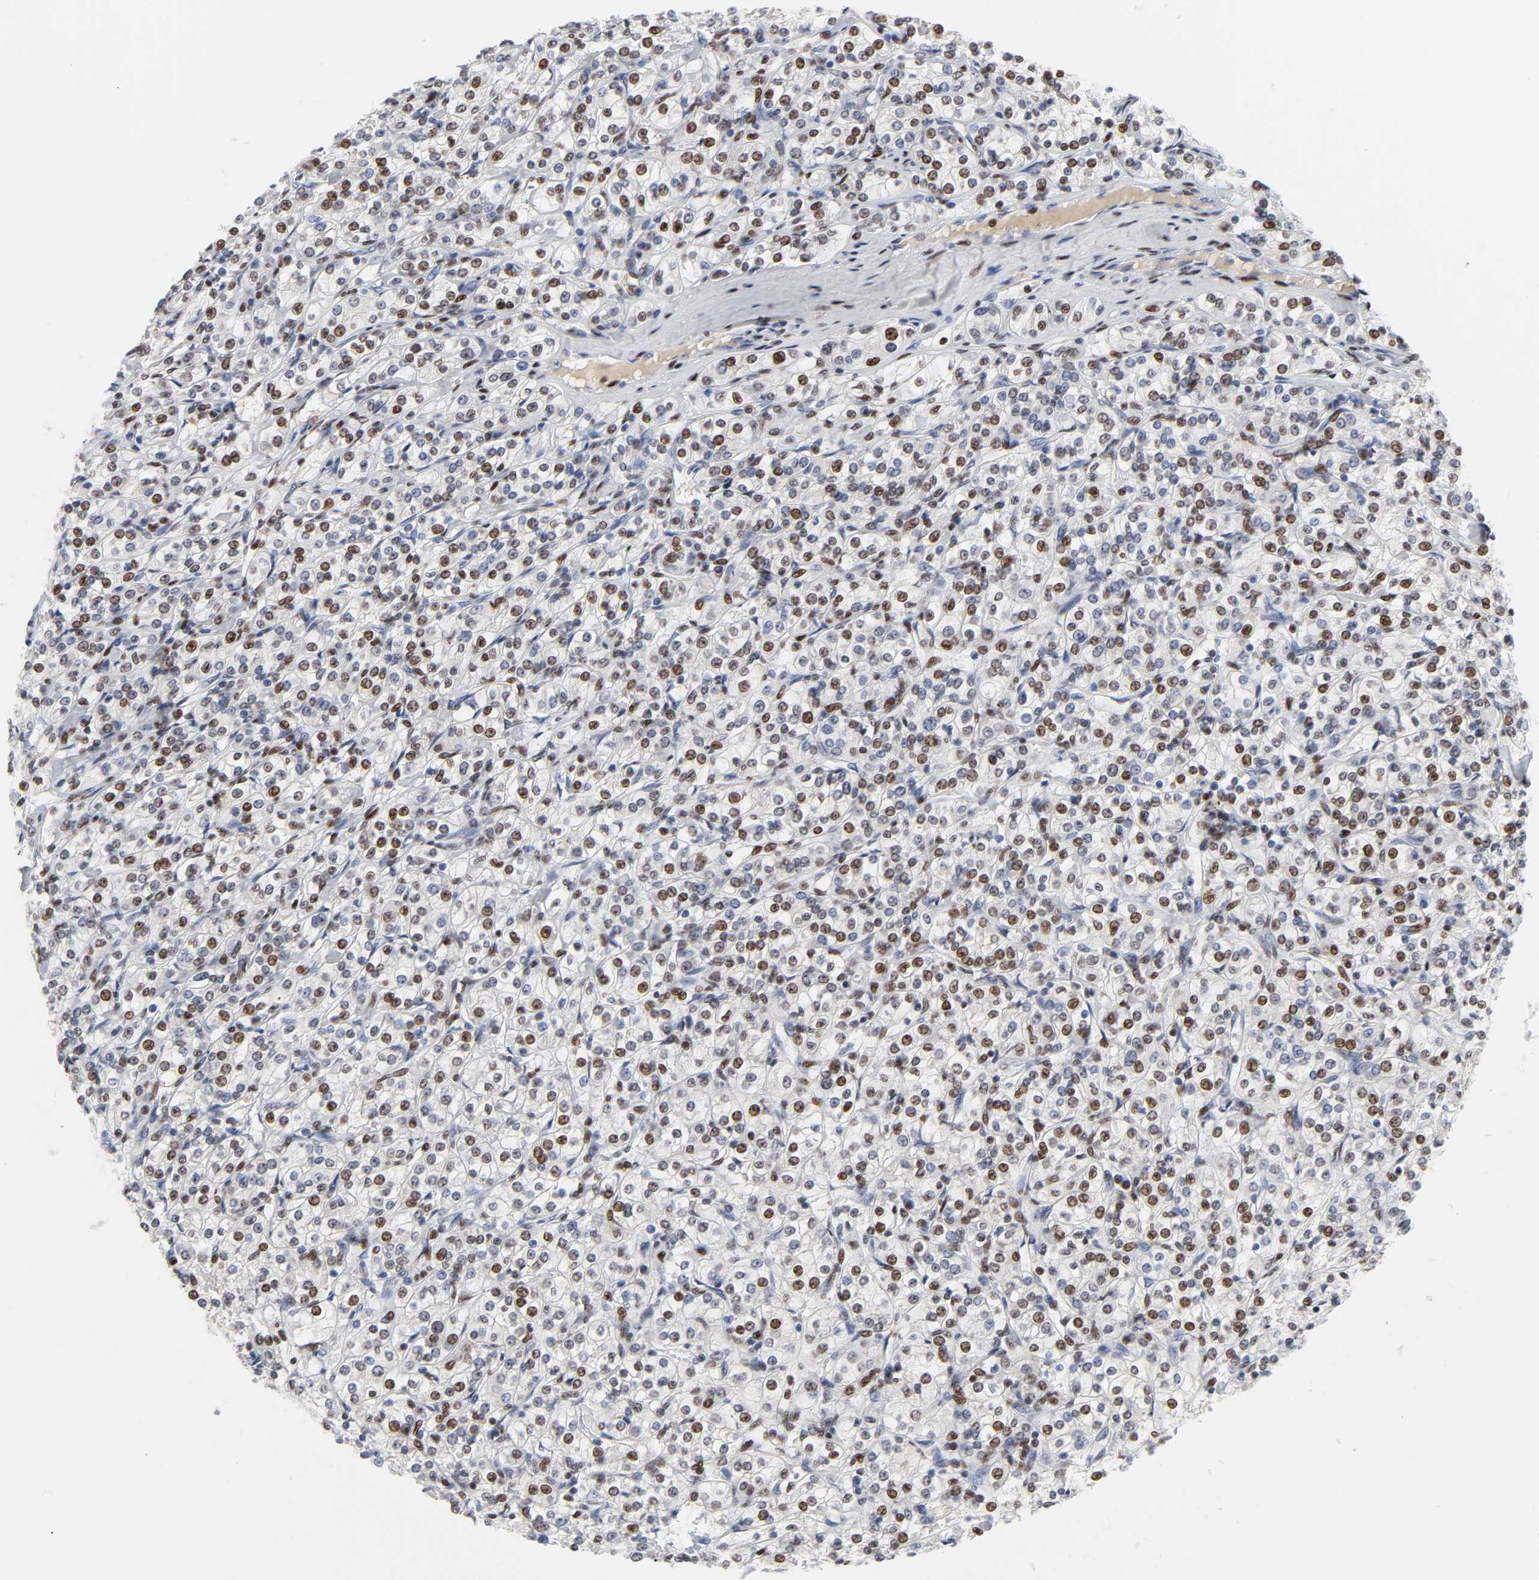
{"staining": {"intensity": "moderate", "quantity": ">75%", "location": "nuclear"}, "tissue": "renal cancer", "cell_type": "Tumor cells", "image_type": "cancer", "snomed": [{"axis": "morphology", "description": "Adenocarcinoma, NOS"}, {"axis": "topography", "description": "Kidney"}], "caption": "Approximately >75% of tumor cells in human renal cancer display moderate nuclear protein staining as visualized by brown immunohistochemical staining.", "gene": "CREBBP", "patient": {"sex": "male", "age": 77}}